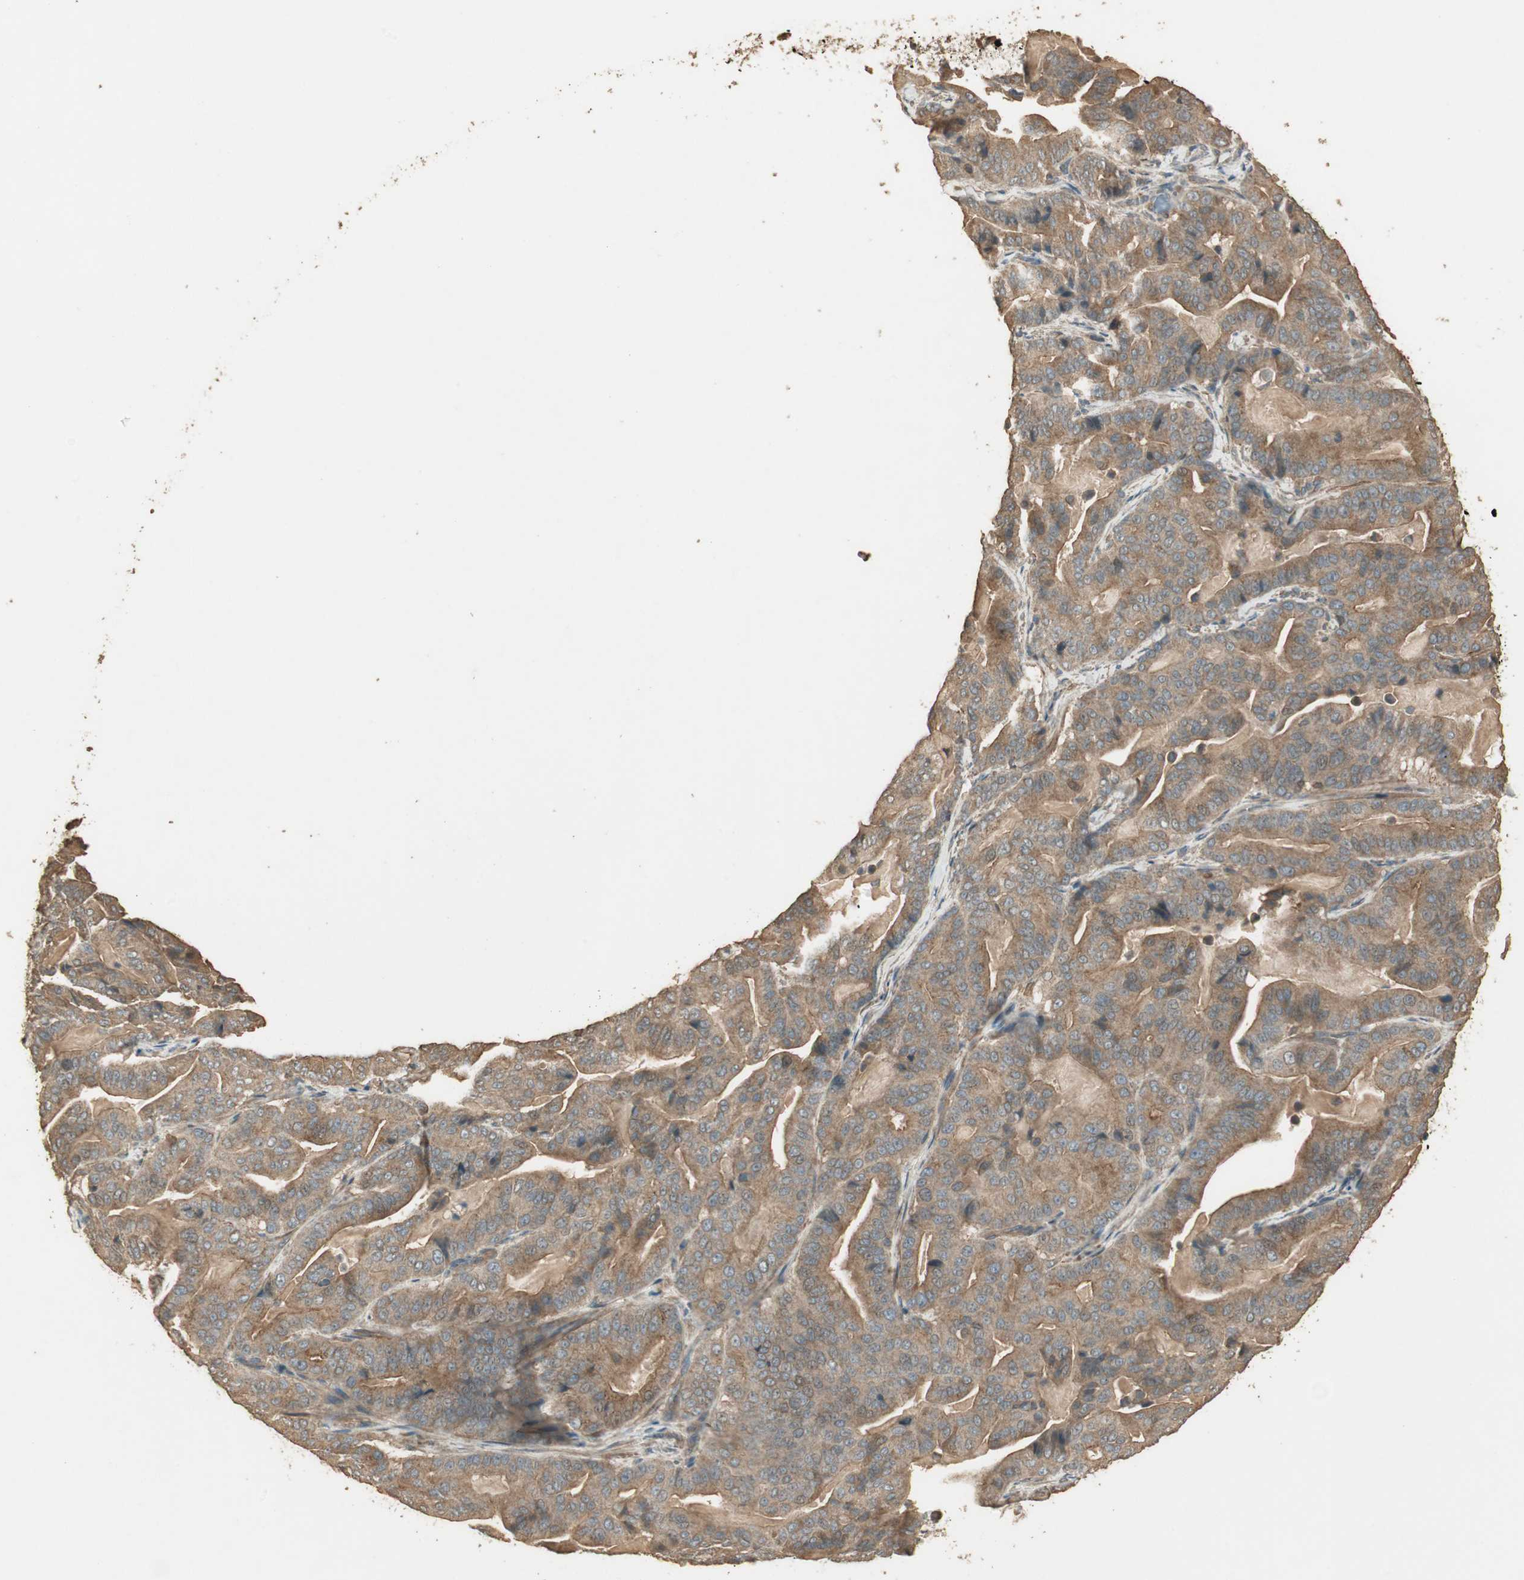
{"staining": {"intensity": "moderate", "quantity": ">75%", "location": "cytoplasmic/membranous"}, "tissue": "pancreatic cancer", "cell_type": "Tumor cells", "image_type": "cancer", "snomed": [{"axis": "morphology", "description": "Adenocarcinoma, NOS"}, {"axis": "topography", "description": "Pancreas"}], "caption": "Adenocarcinoma (pancreatic) tissue shows moderate cytoplasmic/membranous positivity in approximately >75% of tumor cells (IHC, brightfield microscopy, high magnification).", "gene": "USP2", "patient": {"sex": "male", "age": 63}}